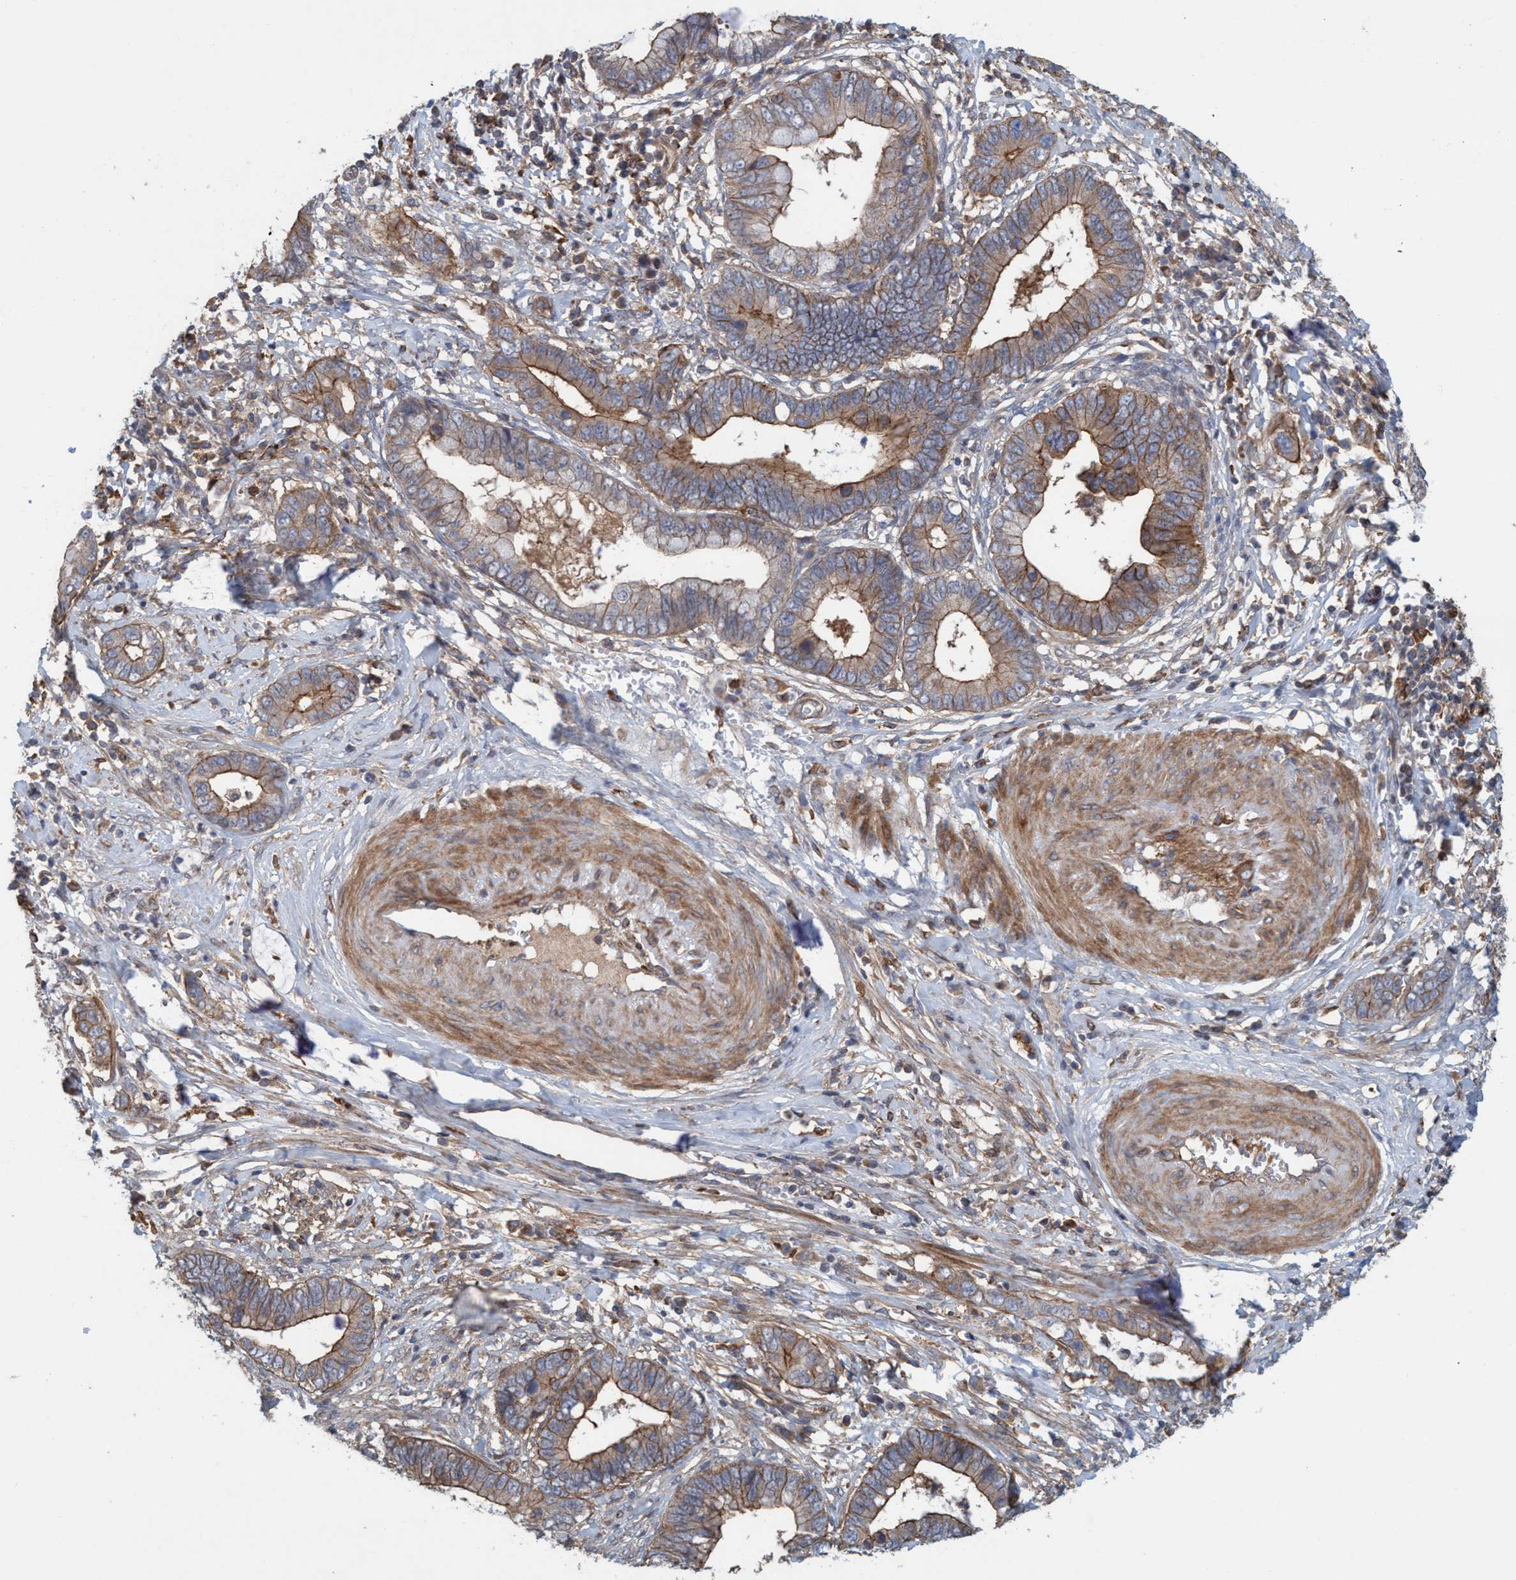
{"staining": {"intensity": "strong", "quantity": ">75%", "location": "cytoplasmic/membranous"}, "tissue": "cervical cancer", "cell_type": "Tumor cells", "image_type": "cancer", "snomed": [{"axis": "morphology", "description": "Adenocarcinoma, NOS"}, {"axis": "topography", "description": "Cervix"}], "caption": "Immunohistochemical staining of human cervical cancer reveals high levels of strong cytoplasmic/membranous protein expression in approximately >75% of tumor cells.", "gene": "SPECC1", "patient": {"sex": "female", "age": 44}}